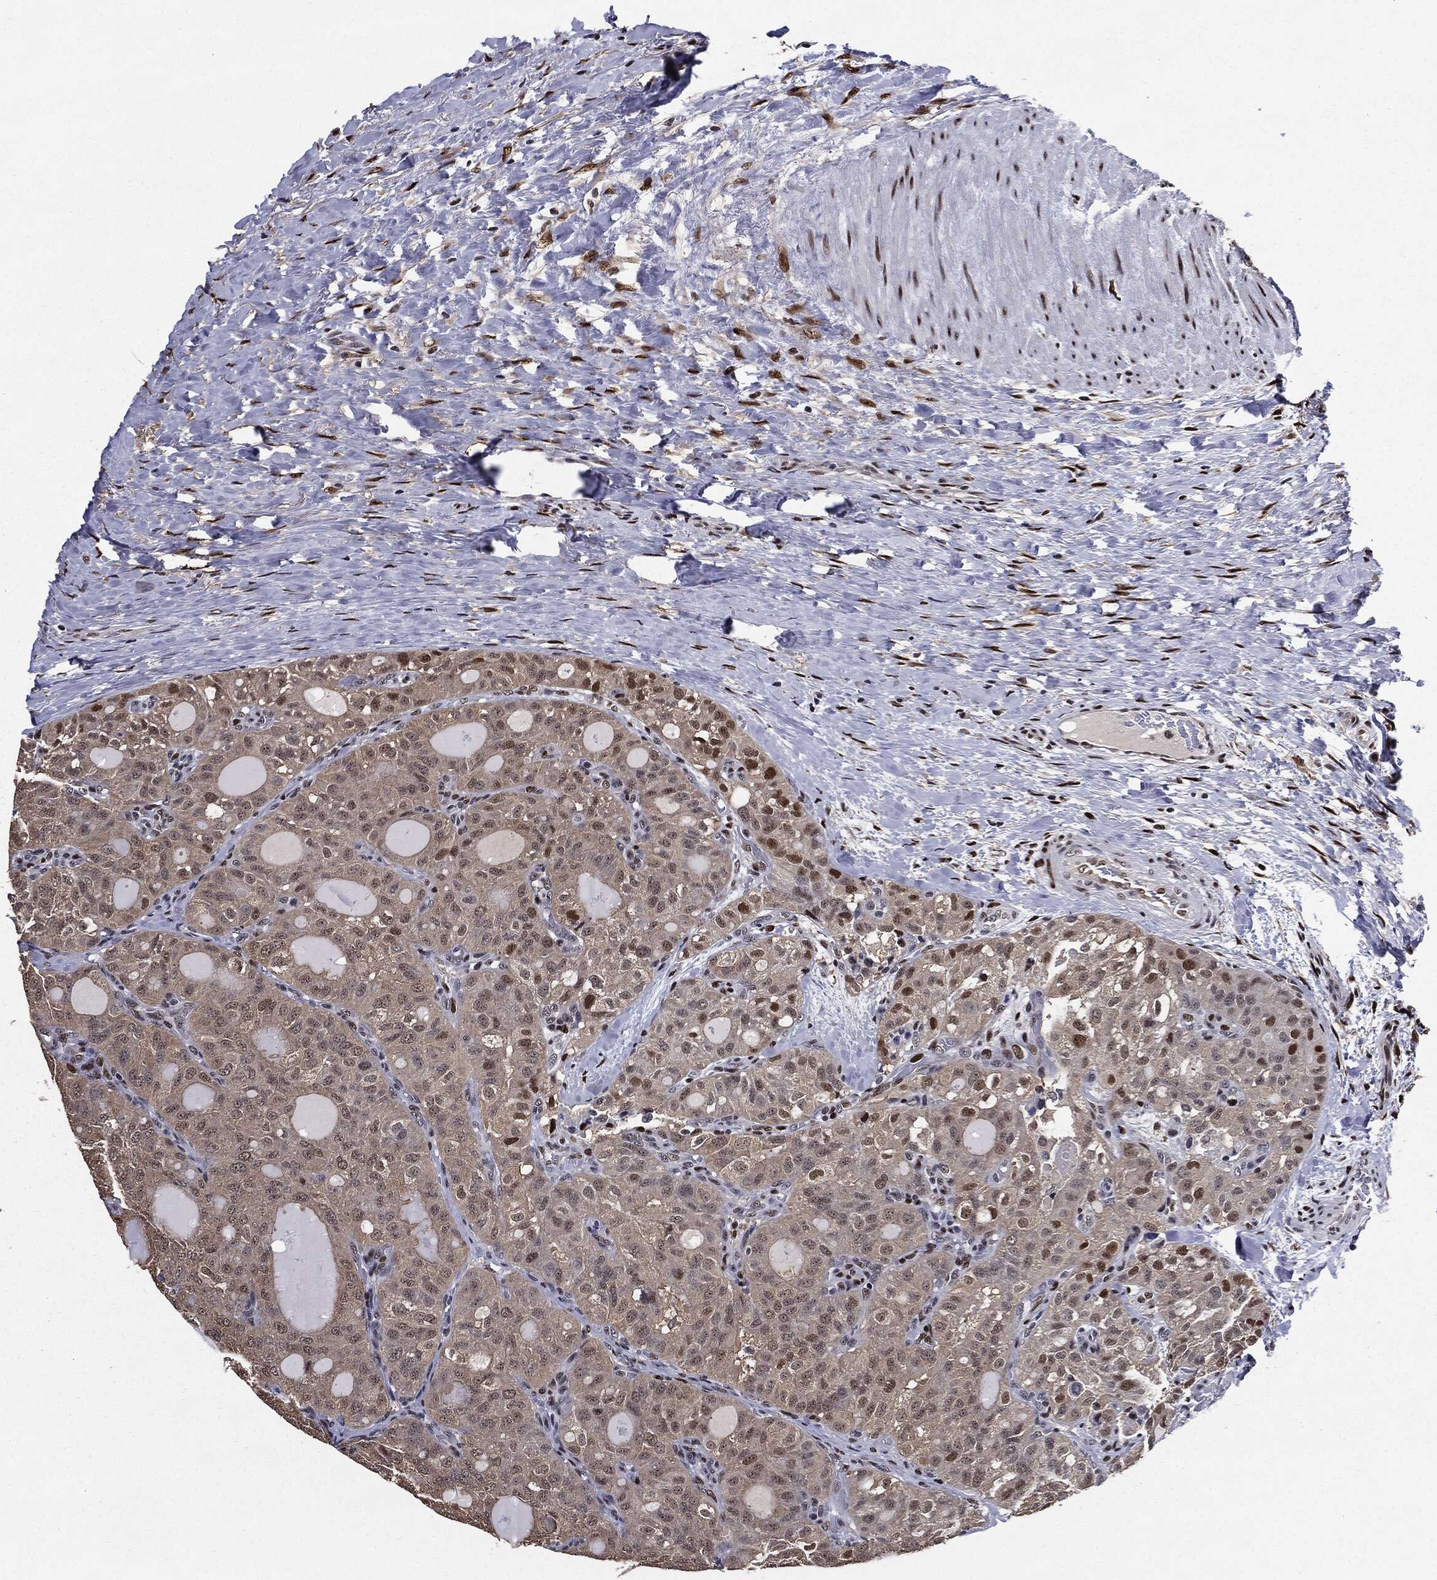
{"staining": {"intensity": "strong", "quantity": "<25%", "location": "nuclear"}, "tissue": "thyroid cancer", "cell_type": "Tumor cells", "image_type": "cancer", "snomed": [{"axis": "morphology", "description": "Follicular adenoma carcinoma, NOS"}, {"axis": "topography", "description": "Thyroid gland"}], "caption": "A brown stain shows strong nuclear expression of a protein in thyroid cancer (follicular adenoma carcinoma) tumor cells.", "gene": "JUN", "patient": {"sex": "male", "age": 75}}